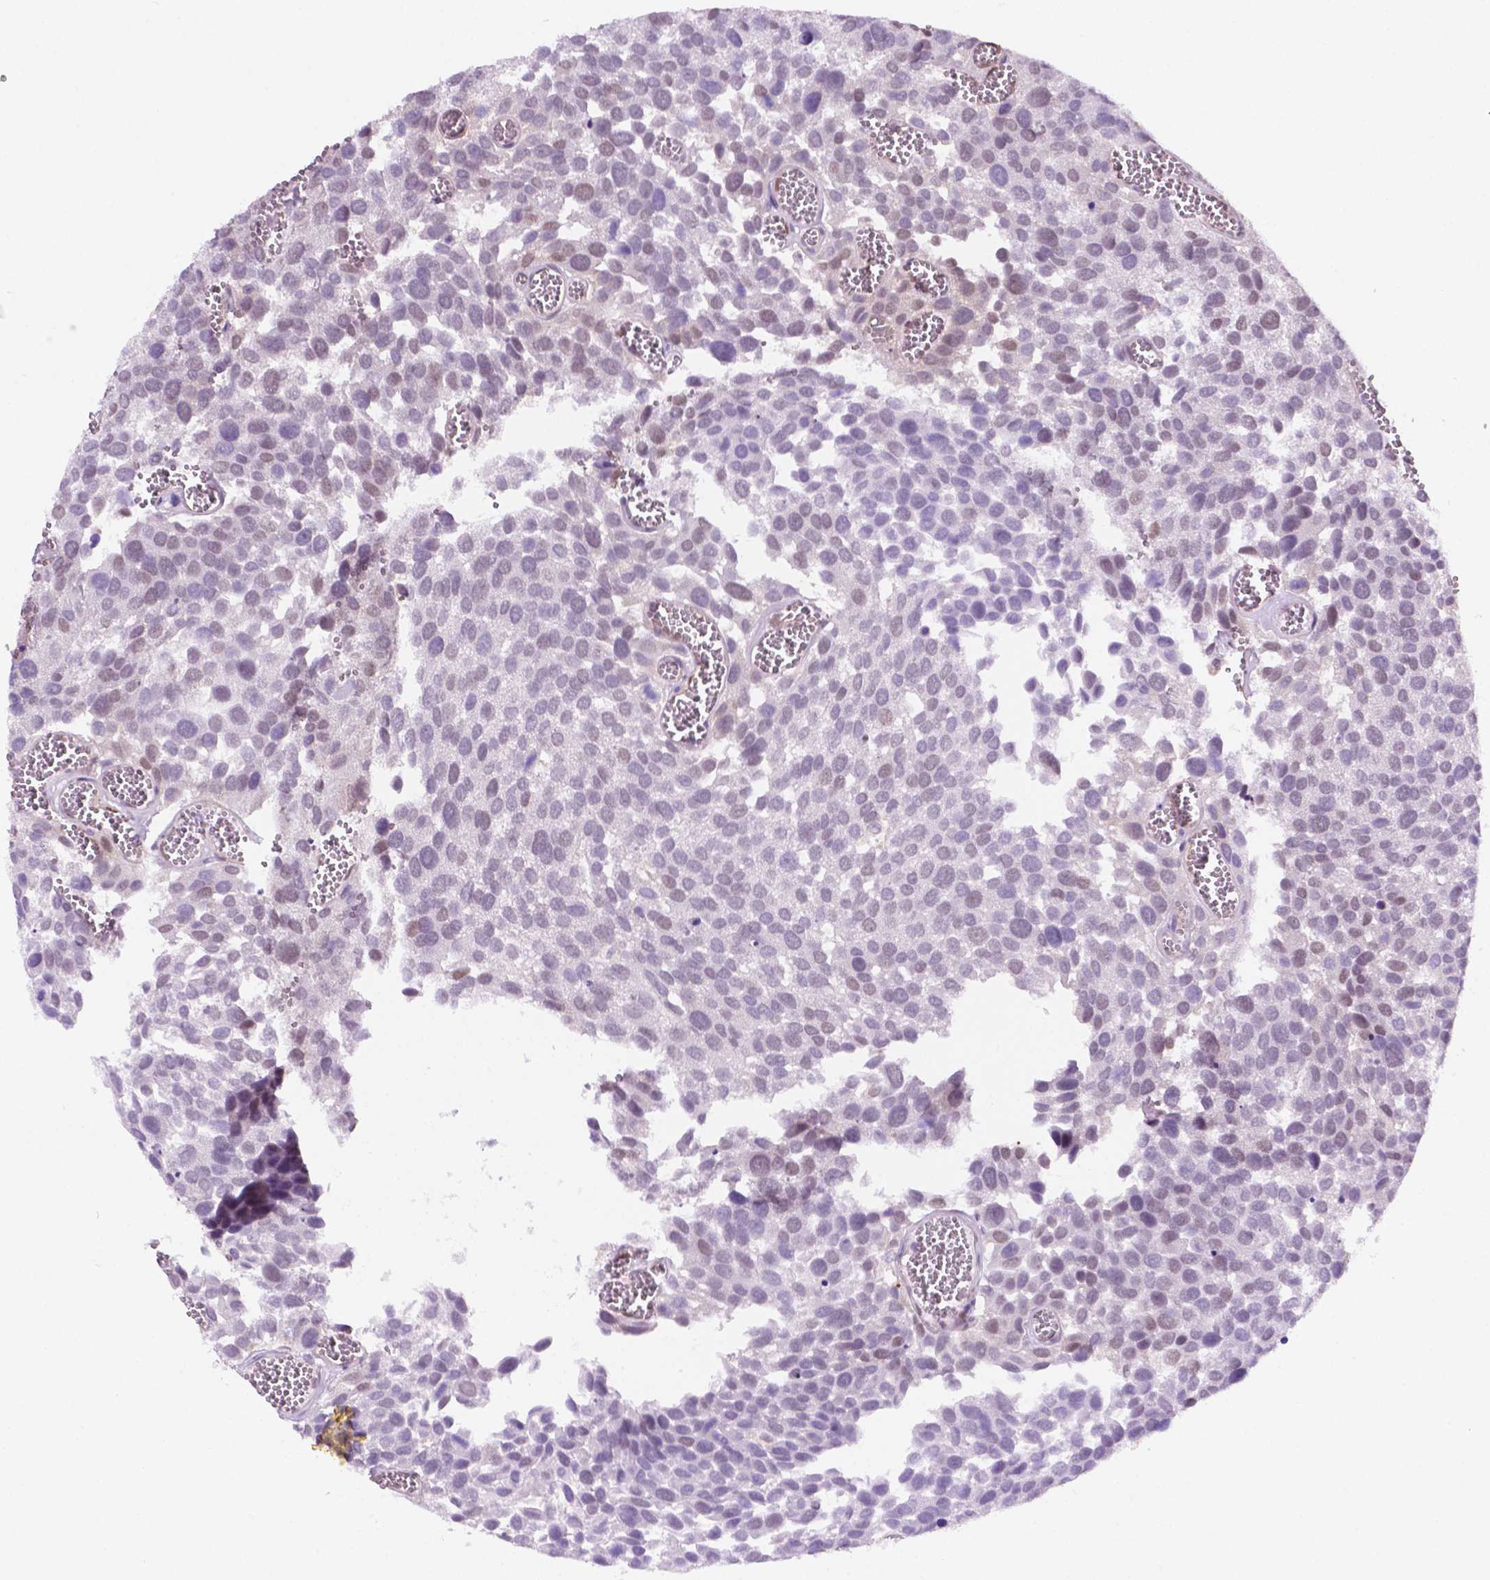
{"staining": {"intensity": "moderate", "quantity": "<25%", "location": "nuclear"}, "tissue": "urothelial cancer", "cell_type": "Tumor cells", "image_type": "cancer", "snomed": [{"axis": "morphology", "description": "Urothelial carcinoma, Low grade"}, {"axis": "topography", "description": "Urinary bladder"}], "caption": "Protein expression analysis of low-grade urothelial carcinoma reveals moderate nuclear expression in approximately <25% of tumor cells.", "gene": "ERF", "patient": {"sex": "female", "age": 69}}